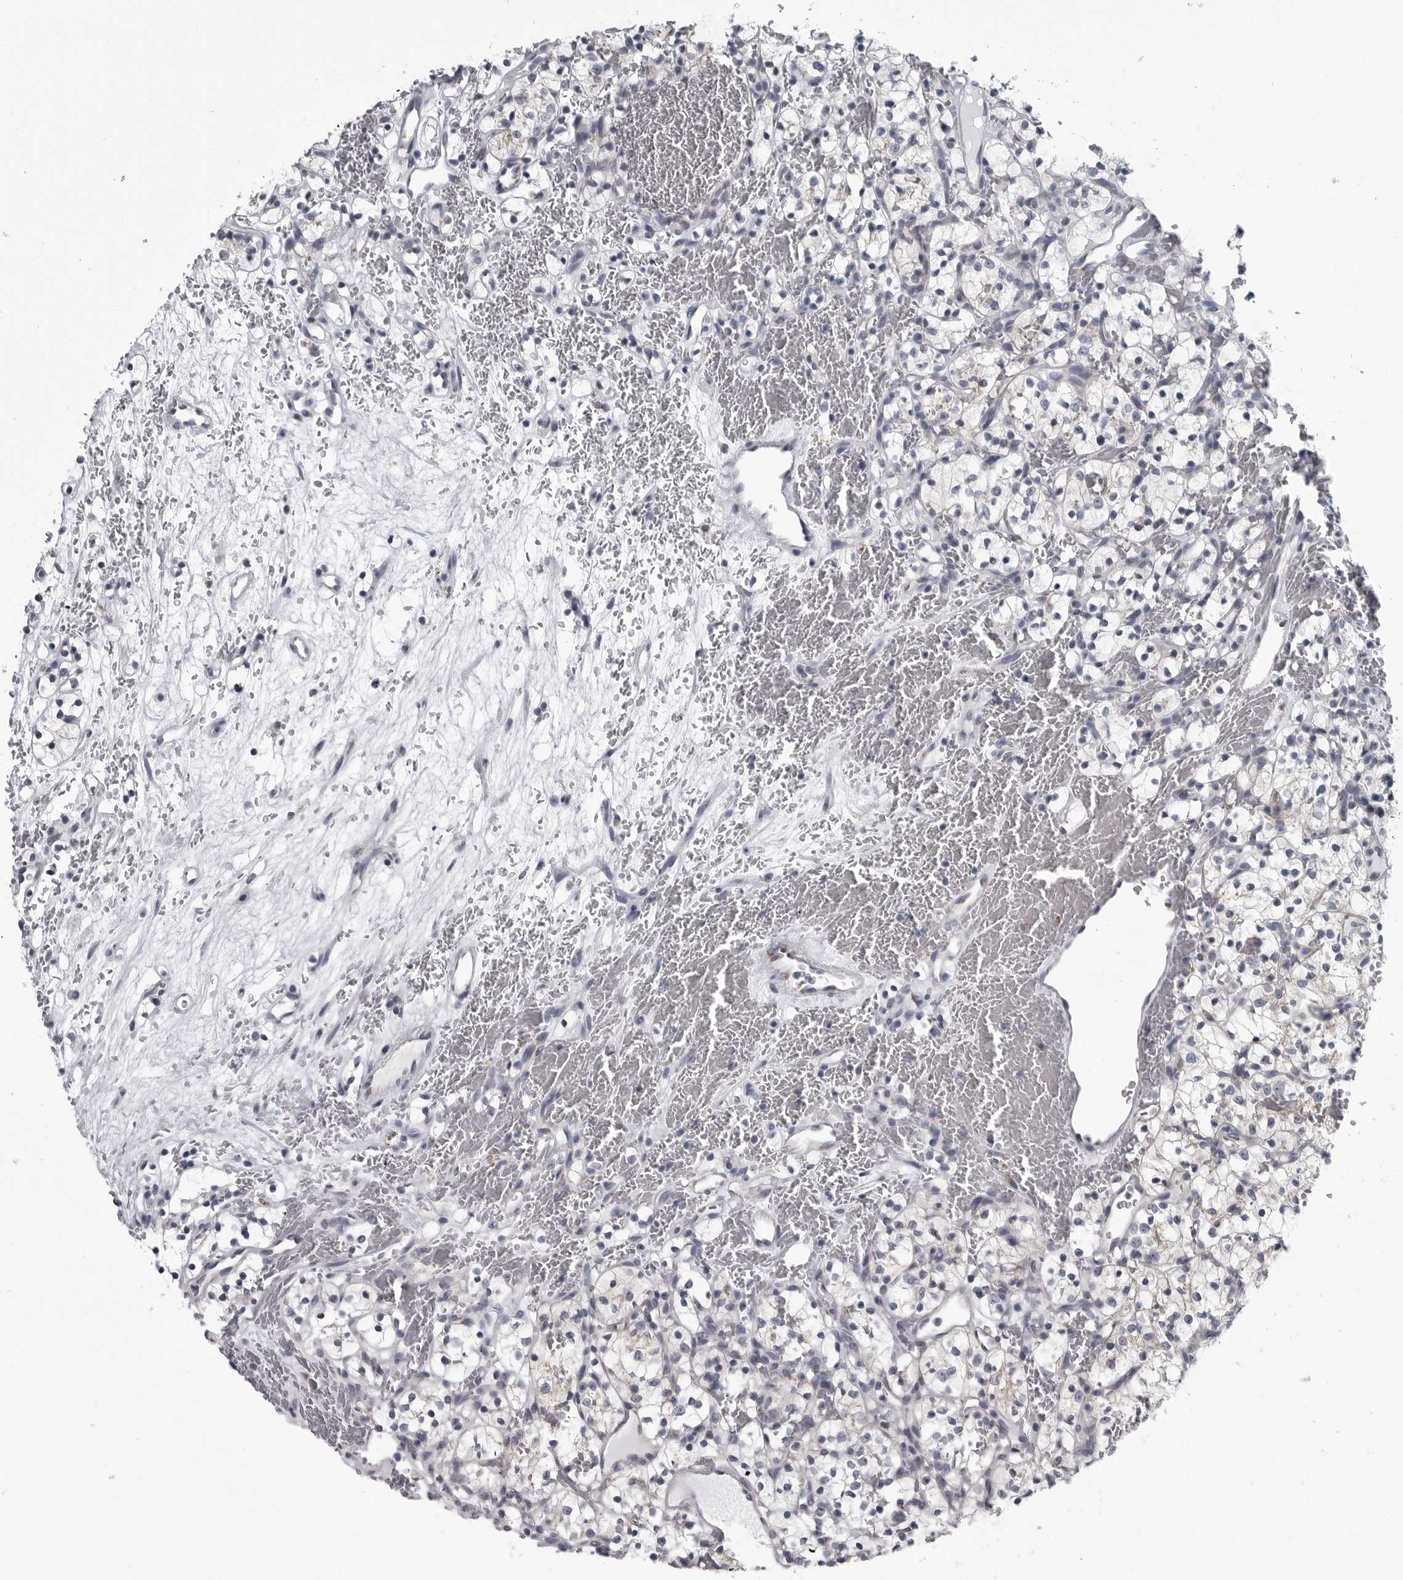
{"staining": {"intensity": "negative", "quantity": "none", "location": "none"}, "tissue": "renal cancer", "cell_type": "Tumor cells", "image_type": "cancer", "snomed": [{"axis": "morphology", "description": "Adenocarcinoma, NOS"}, {"axis": "topography", "description": "Kidney"}], "caption": "Tumor cells are negative for brown protein staining in renal cancer.", "gene": "MYOC", "patient": {"sex": "female", "age": 57}}